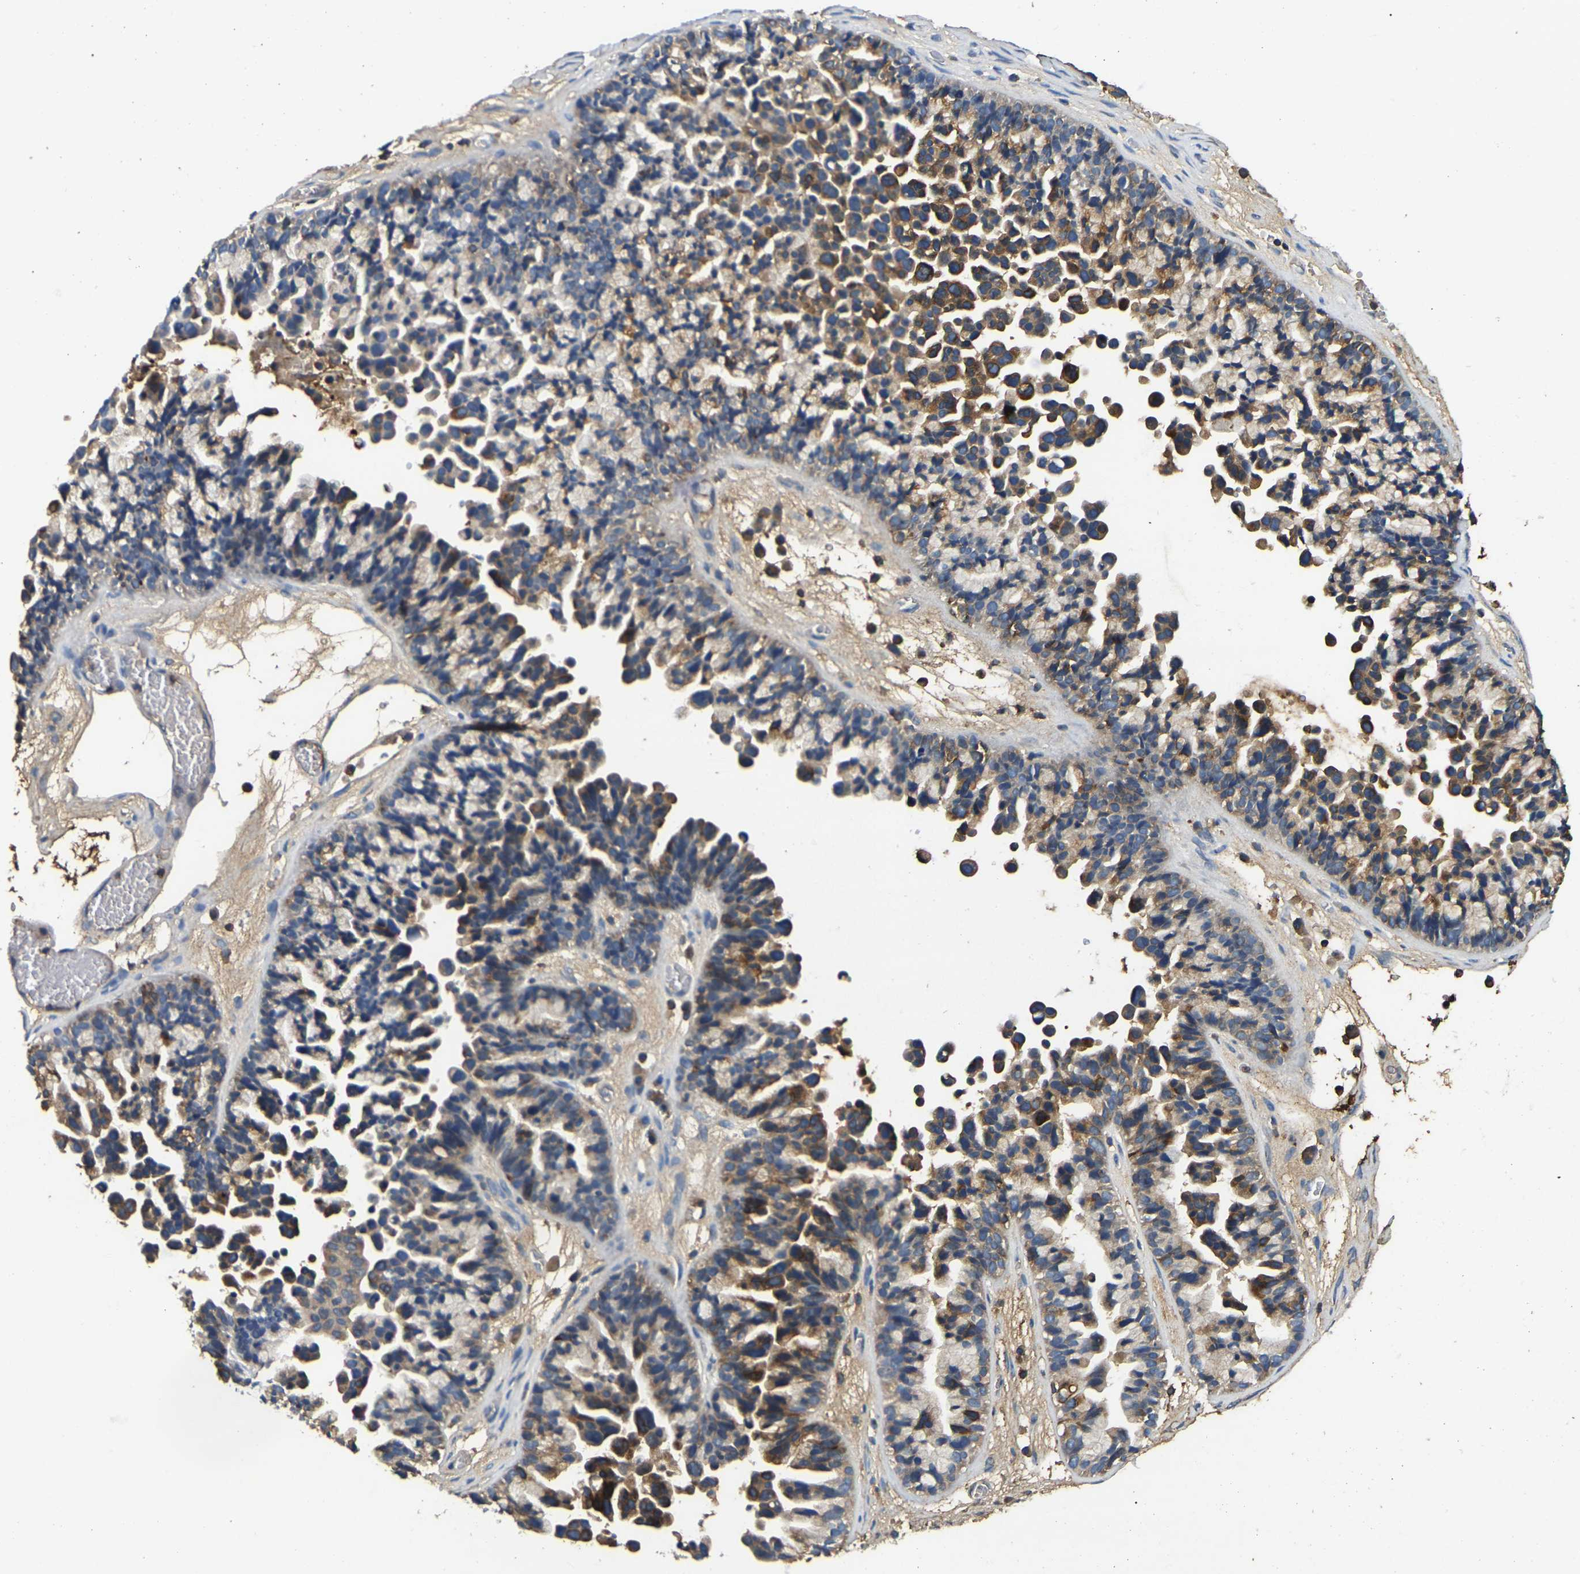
{"staining": {"intensity": "moderate", "quantity": "25%-75%", "location": "cytoplasmic/membranous"}, "tissue": "ovarian cancer", "cell_type": "Tumor cells", "image_type": "cancer", "snomed": [{"axis": "morphology", "description": "Cystadenocarcinoma, serous, NOS"}, {"axis": "topography", "description": "Ovary"}], "caption": "An IHC photomicrograph of tumor tissue is shown. Protein staining in brown labels moderate cytoplasmic/membranous positivity in ovarian cancer (serous cystadenocarcinoma) within tumor cells.", "gene": "SMPD2", "patient": {"sex": "female", "age": 56}}